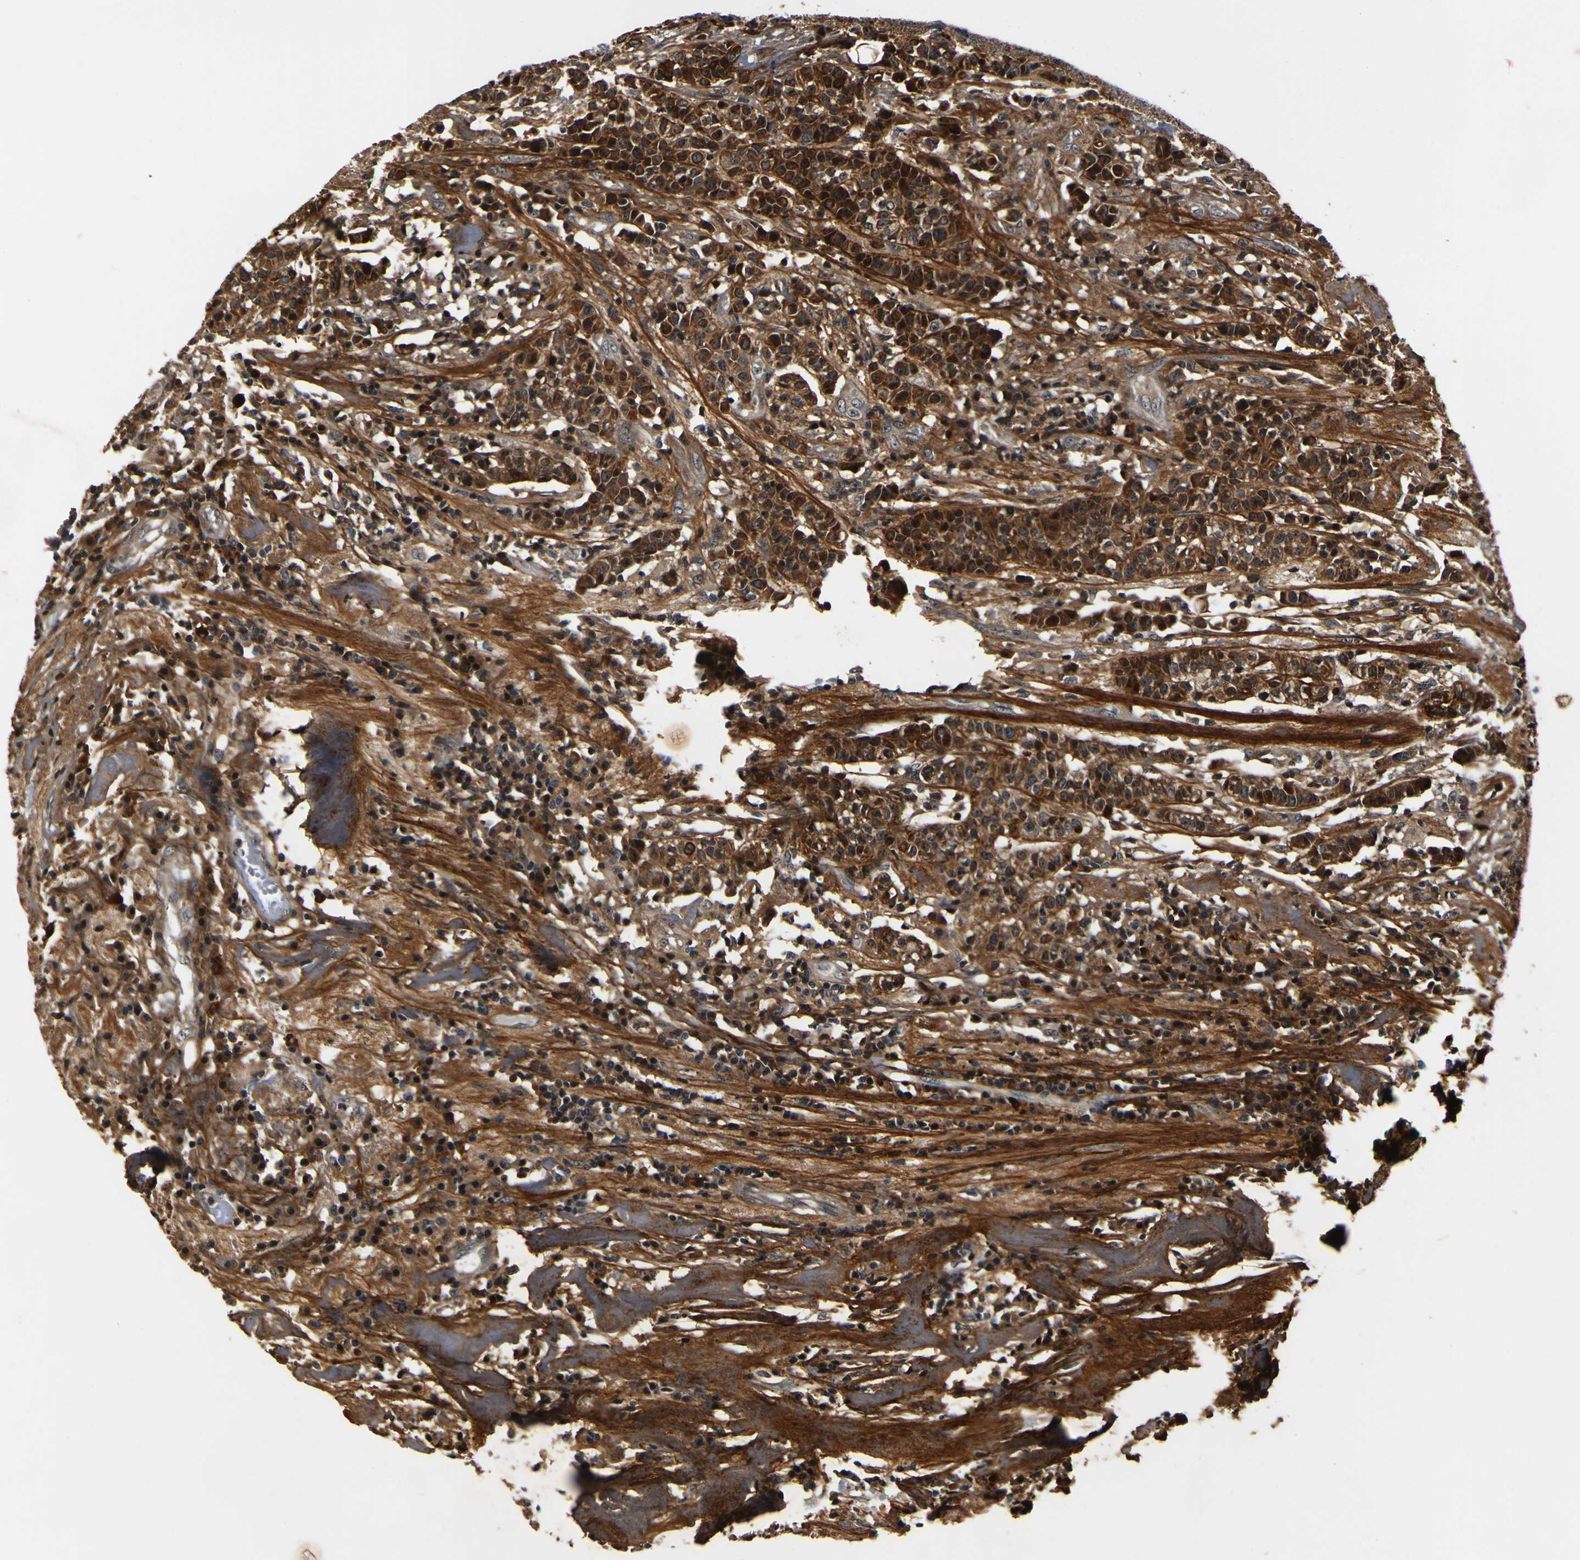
{"staining": {"intensity": "strong", "quantity": ">75%", "location": "cytoplasmic/membranous,nuclear"}, "tissue": "head and neck cancer", "cell_type": "Tumor cells", "image_type": "cancer", "snomed": [{"axis": "morphology", "description": "Adenocarcinoma, NOS"}, {"axis": "topography", "description": "Salivary gland"}, {"axis": "topography", "description": "Head-Neck"}], "caption": "Tumor cells demonstrate strong cytoplasmic/membranous and nuclear staining in approximately >75% of cells in head and neck cancer.", "gene": "LRP4", "patient": {"sex": "female", "age": 65}}